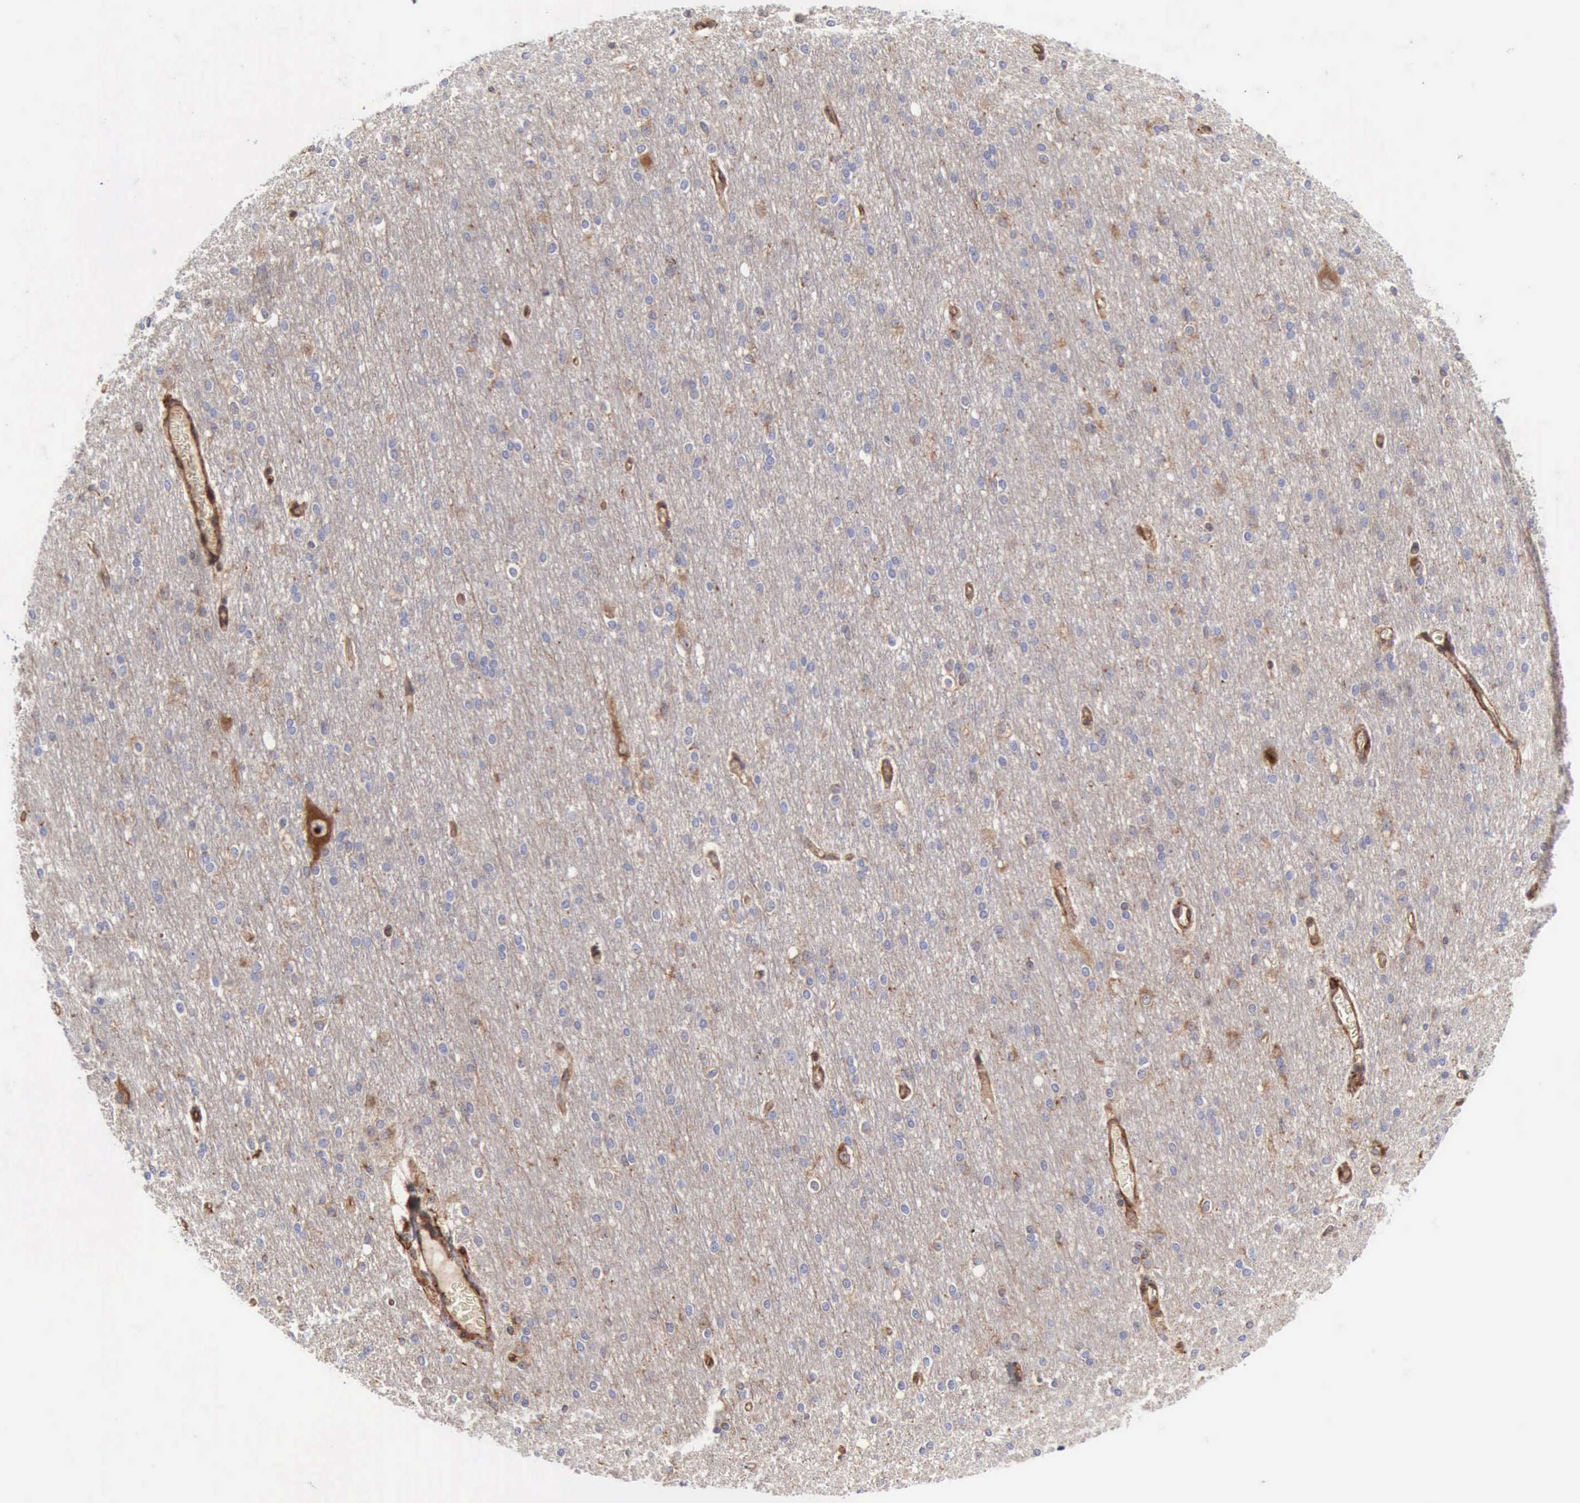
{"staining": {"intensity": "moderate", "quantity": ">75%", "location": "cytoplasmic/membranous"}, "tissue": "cerebral cortex", "cell_type": "Endothelial cells", "image_type": "normal", "snomed": [{"axis": "morphology", "description": "Normal tissue, NOS"}, {"axis": "morphology", "description": "Inflammation, NOS"}, {"axis": "topography", "description": "Cerebral cortex"}], "caption": "IHC staining of normal cerebral cortex, which demonstrates medium levels of moderate cytoplasmic/membranous positivity in approximately >75% of endothelial cells indicating moderate cytoplasmic/membranous protein expression. The staining was performed using DAB (3,3'-diaminobenzidine) (brown) for protein detection and nuclei were counterstained in hematoxylin (blue).", "gene": "APOL2", "patient": {"sex": "male", "age": 6}}